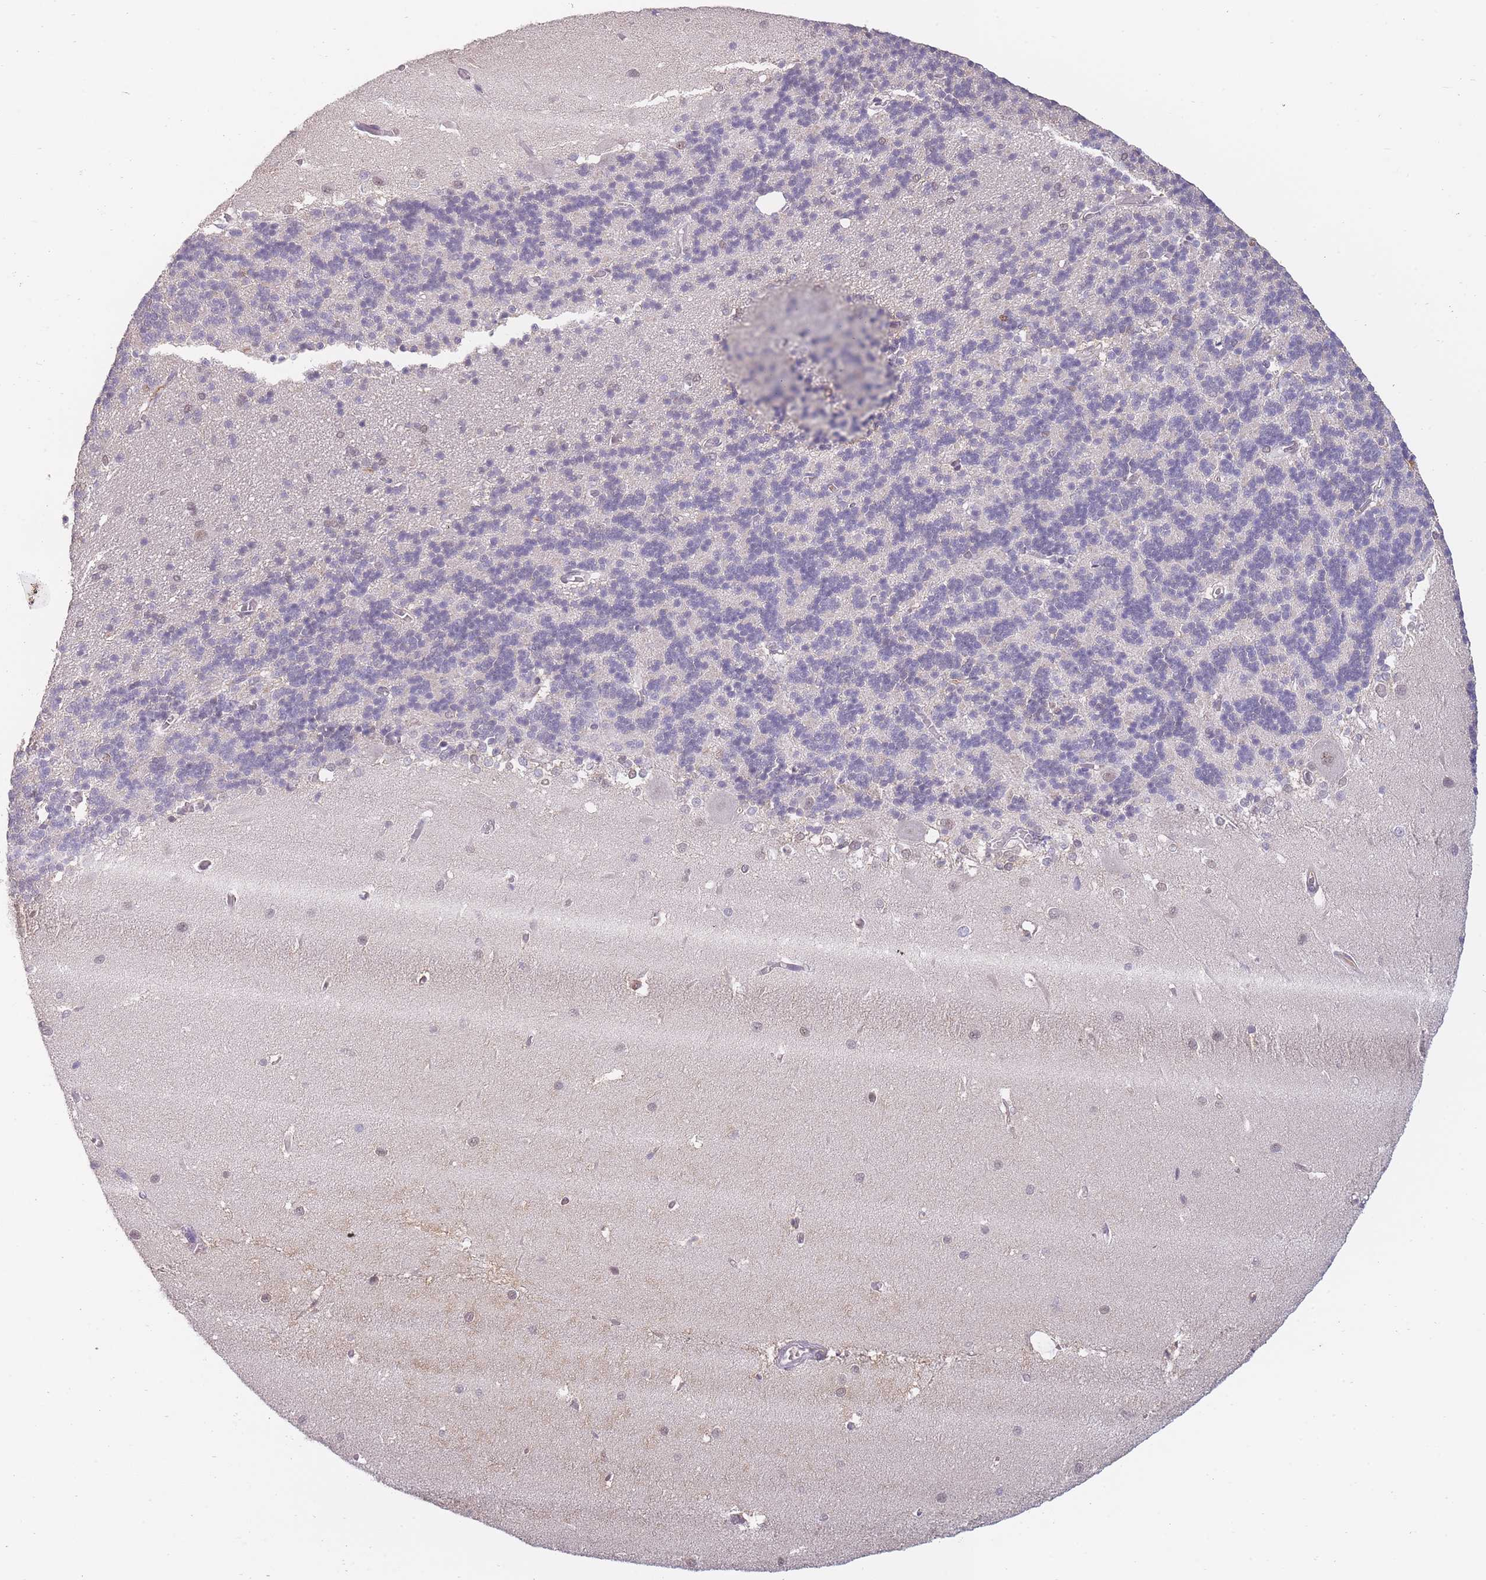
{"staining": {"intensity": "negative", "quantity": "none", "location": "none"}, "tissue": "cerebellum", "cell_type": "Cells in granular layer", "image_type": "normal", "snomed": [{"axis": "morphology", "description": "Normal tissue, NOS"}, {"axis": "topography", "description": "Cerebellum"}], "caption": "Cells in granular layer show no significant staining in normal cerebellum.", "gene": "GOLGA6L1", "patient": {"sex": "male", "age": 37}}